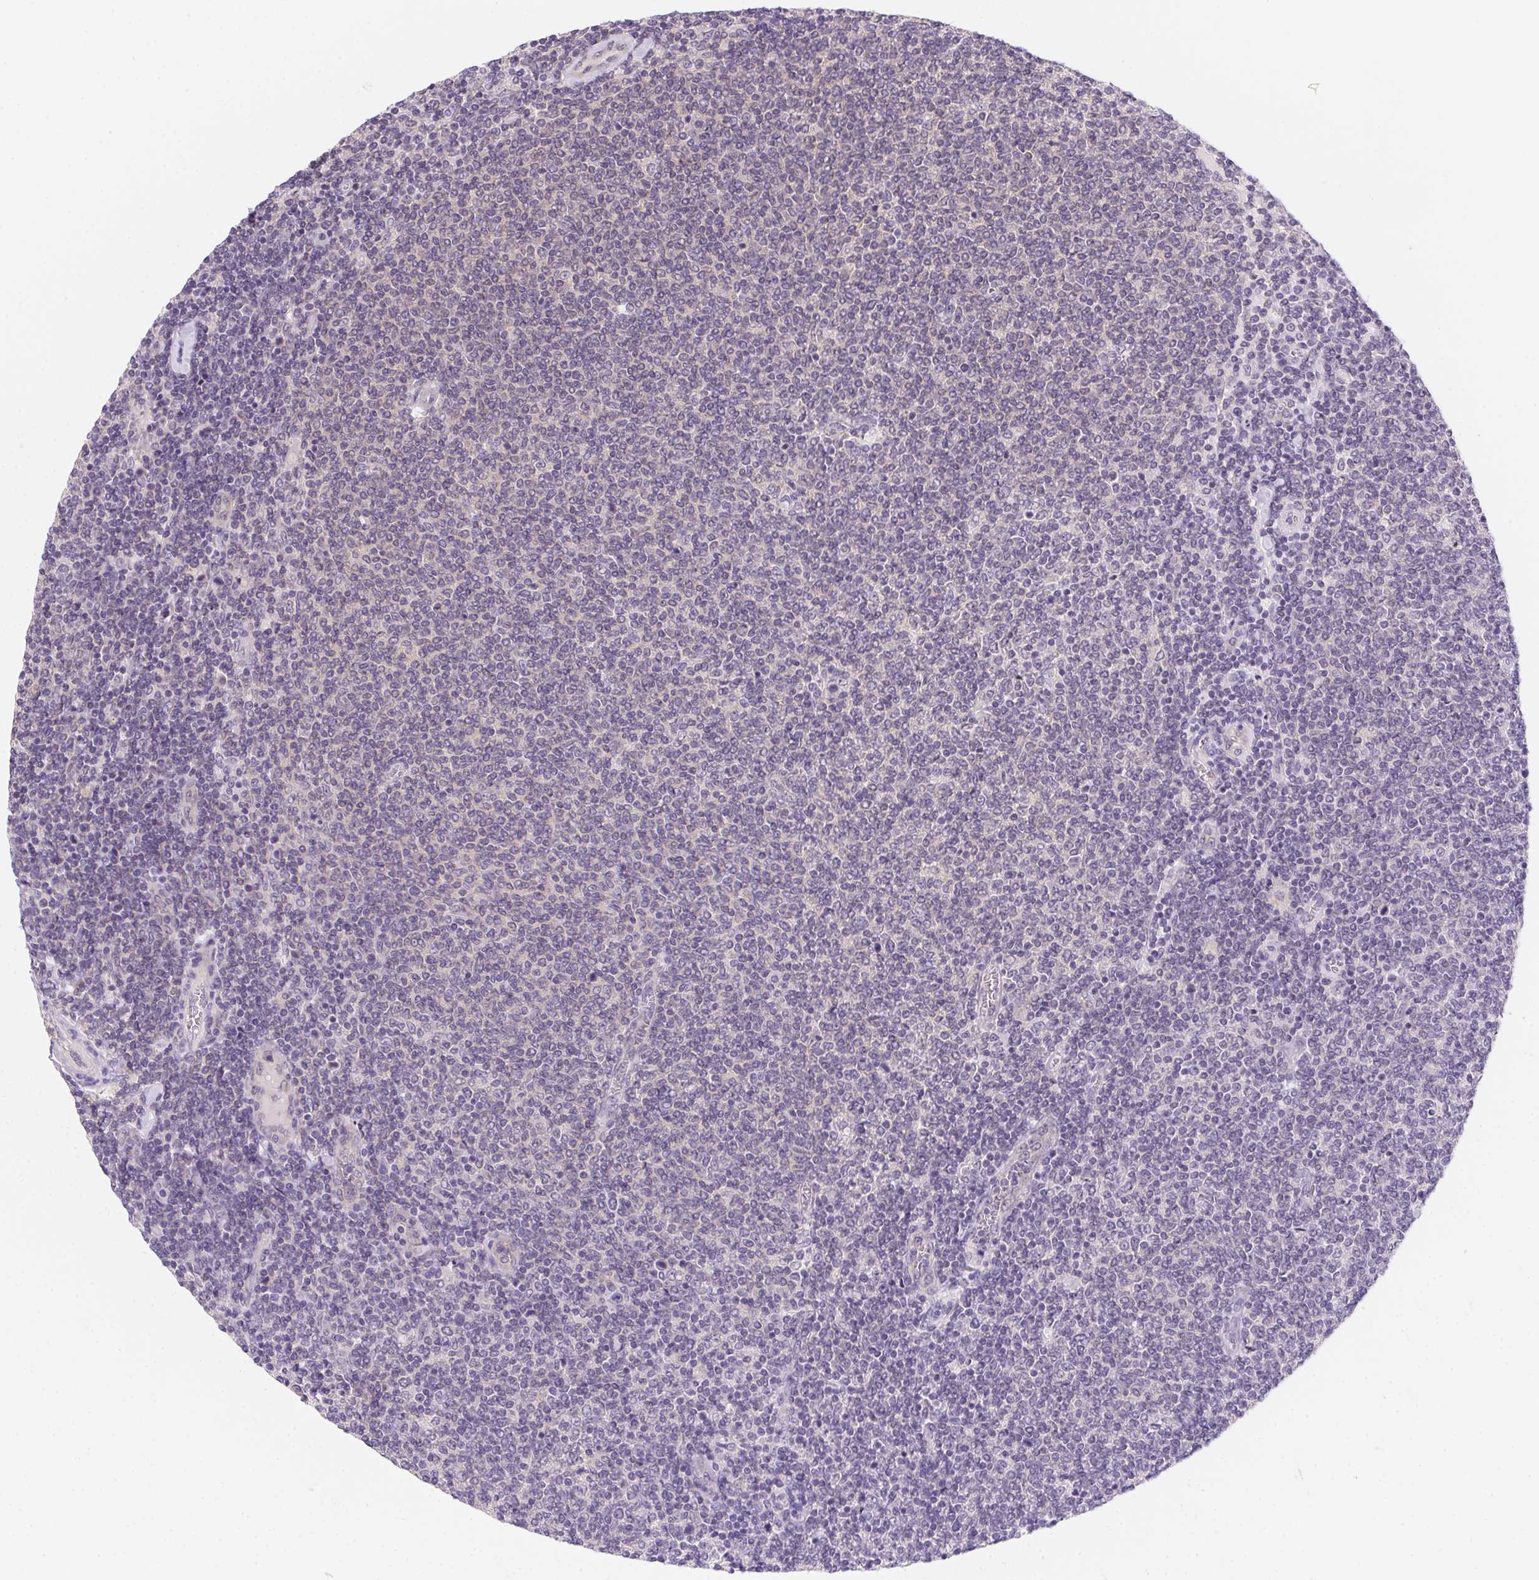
{"staining": {"intensity": "negative", "quantity": "none", "location": "none"}, "tissue": "lymphoma", "cell_type": "Tumor cells", "image_type": "cancer", "snomed": [{"axis": "morphology", "description": "Malignant lymphoma, non-Hodgkin's type, Low grade"}, {"axis": "topography", "description": "Lymph node"}], "caption": "Photomicrograph shows no significant protein expression in tumor cells of malignant lymphoma, non-Hodgkin's type (low-grade). Nuclei are stained in blue.", "gene": "PRKAA1", "patient": {"sex": "male", "age": 52}}